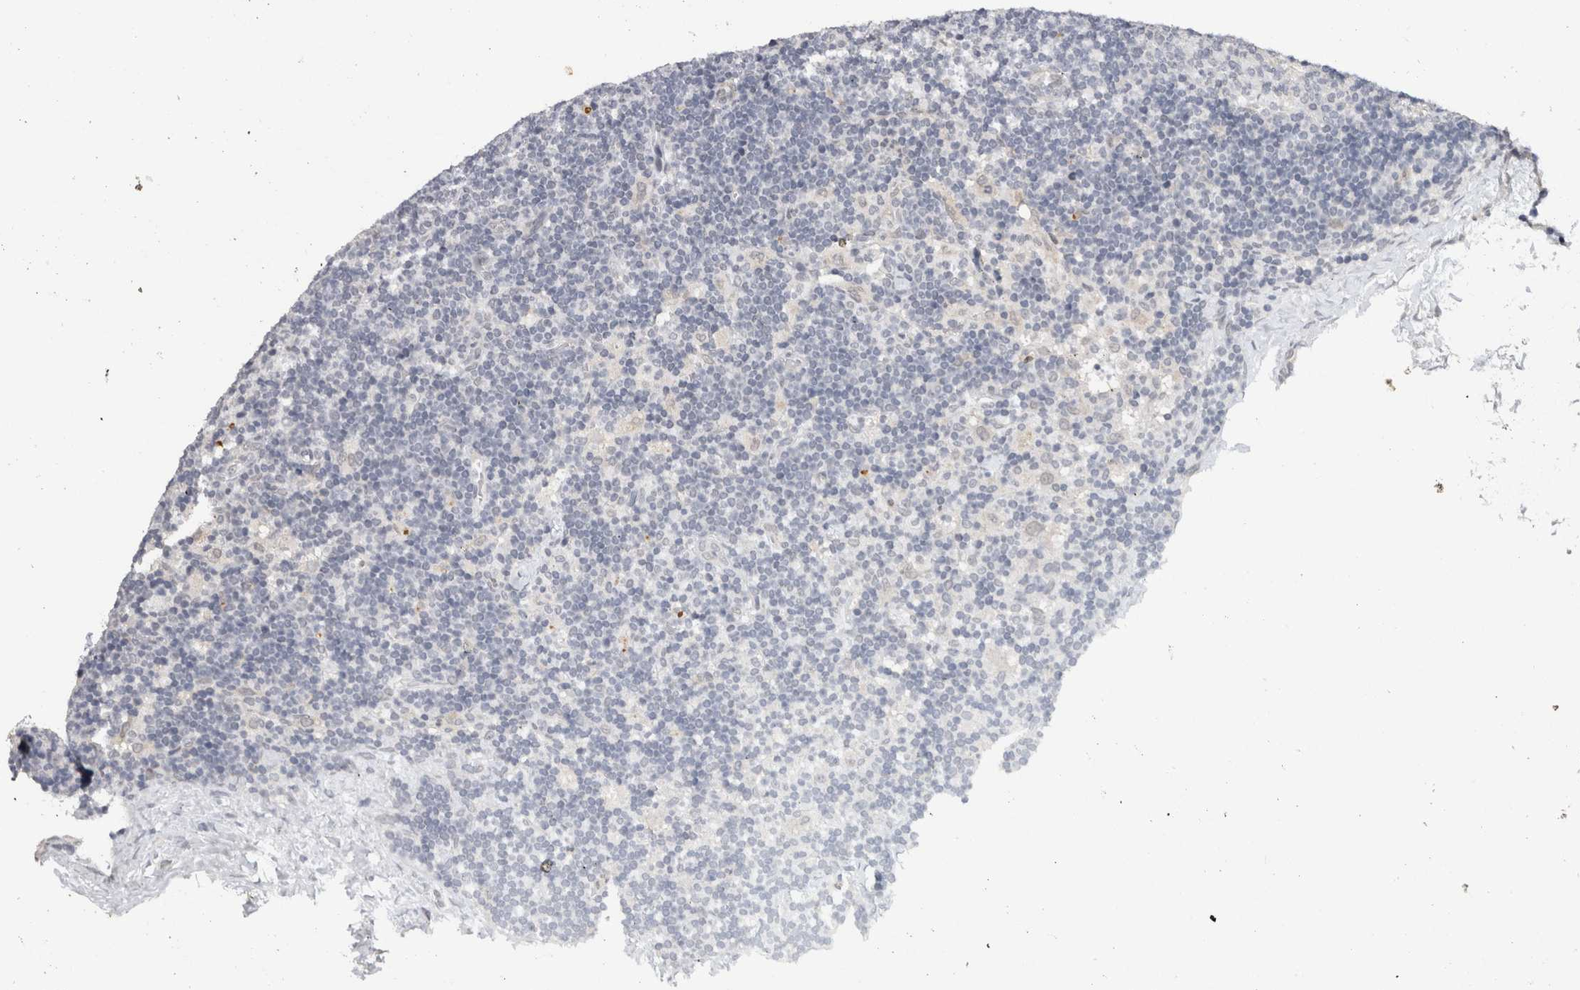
{"staining": {"intensity": "negative", "quantity": "none", "location": "none"}, "tissue": "lymph node", "cell_type": "Germinal center cells", "image_type": "normal", "snomed": [{"axis": "morphology", "description": "Normal tissue, NOS"}, {"axis": "topography", "description": "Lymph node"}], "caption": "Human lymph node stained for a protein using immunohistochemistry (IHC) exhibits no positivity in germinal center cells.", "gene": "PRXL2A", "patient": {"sex": "female", "age": 22}}